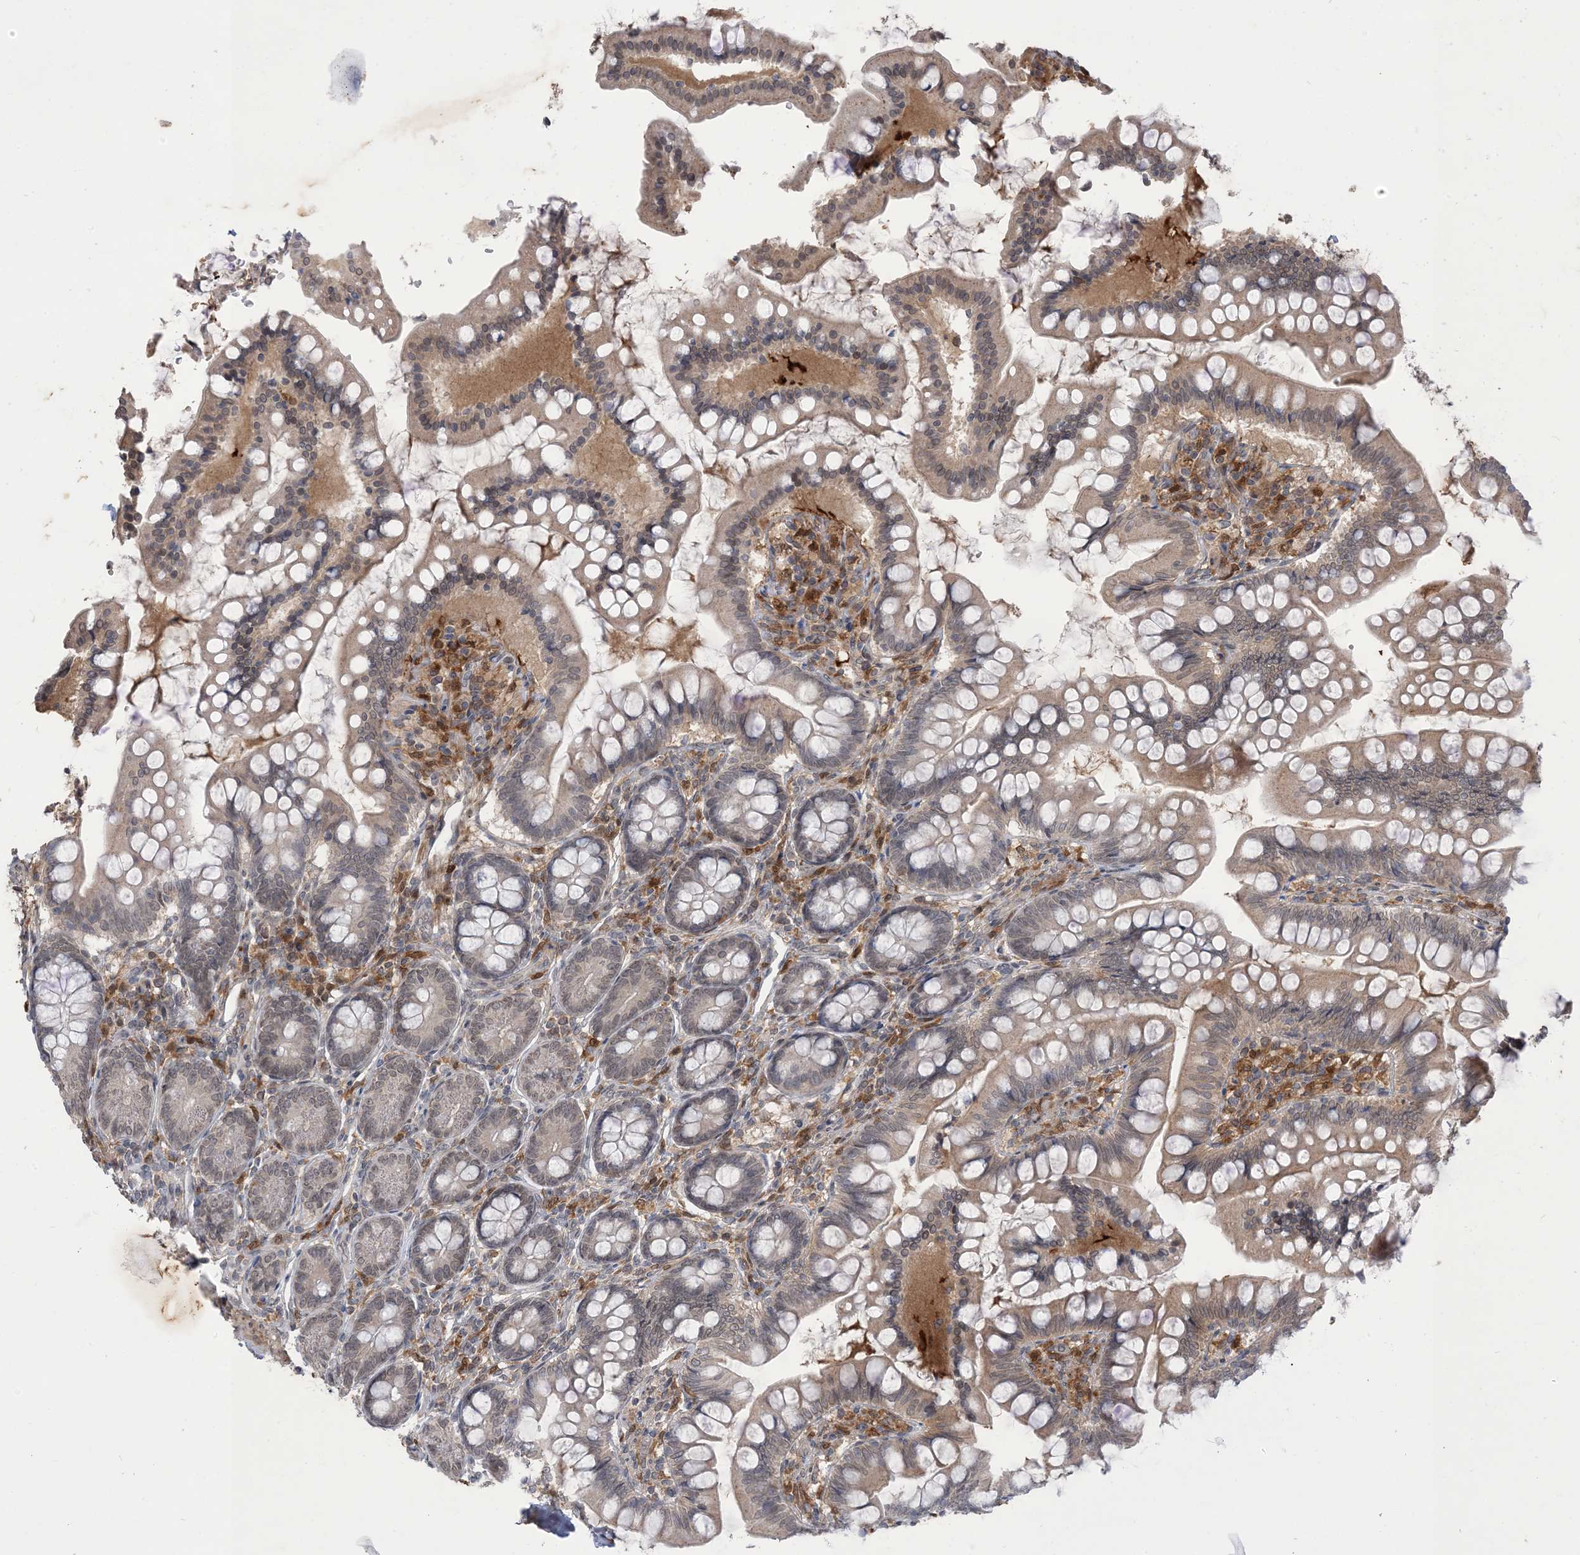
{"staining": {"intensity": "weak", "quantity": "<25%", "location": "cytoplasmic/membranous"}, "tissue": "small intestine", "cell_type": "Glandular cells", "image_type": "normal", "snomed": [{"axis": "morphology", "description": "Normal tissue, NOS"}, {"axis": "topography", "description": "Small intestine"}], "caption": "An IHC histopathology image of unremarkable small intestine is shown. There is no staining in glandular cells of small intestine.", "gene": "NAGK", "patient": {"sex": "male", "age": 7}}